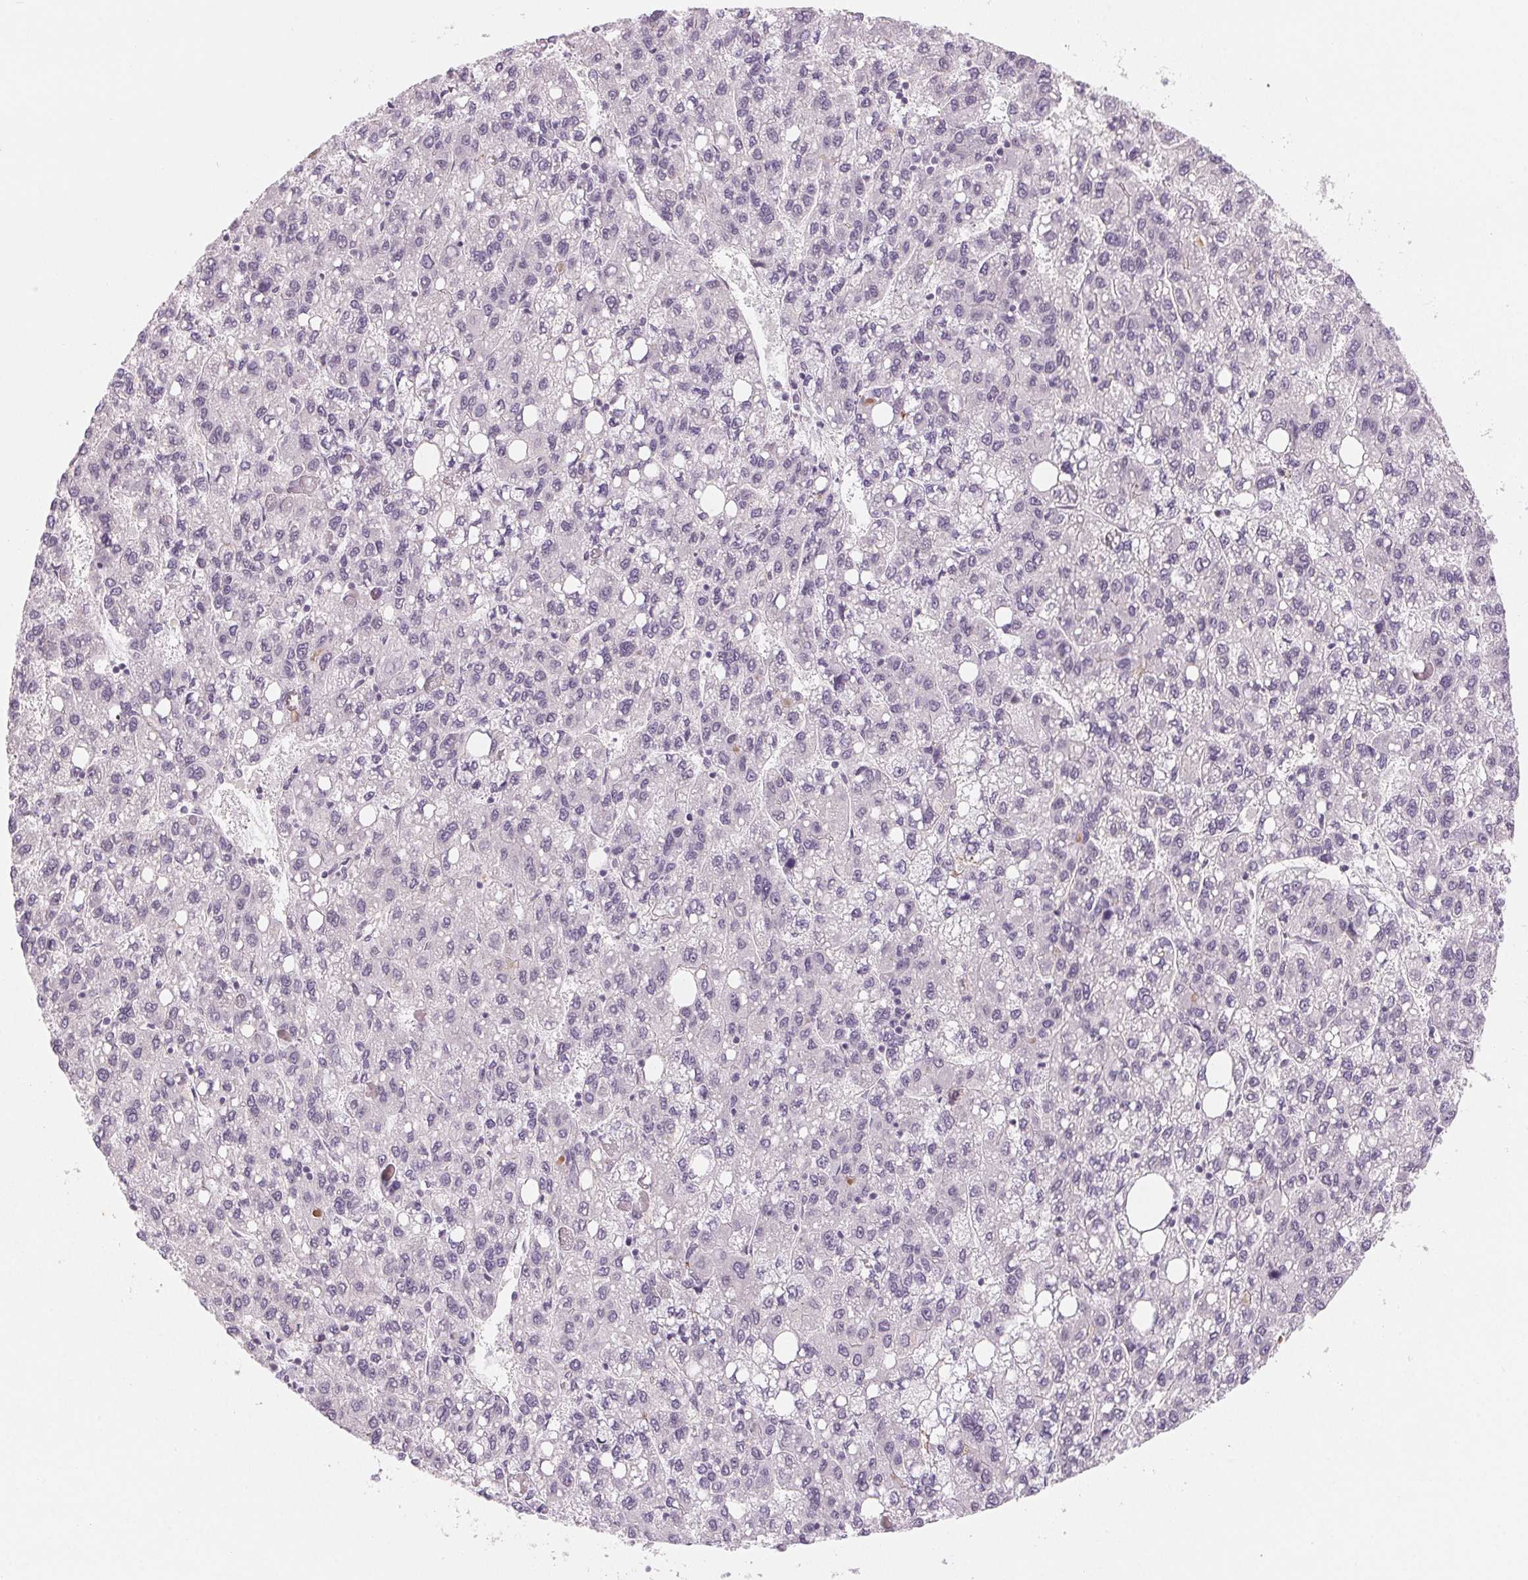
{"staining": {"intensity": "negative", "quantity": "none", "location": "none"}, "tissue": "liver cancer", "cell_type": "Tumor cells", "image_type": "cancer", "snomed": [{"axis": "morphology", "description": "Carcinoma, Hepatocellular, NOS"}, {"axis": "topography", "description": "Liver"}], "caption": "Tumor cells are negative for protein expression in human liver cancer.", "gene": "CFC1", "patient": {"sex": "female", "age": 82}}